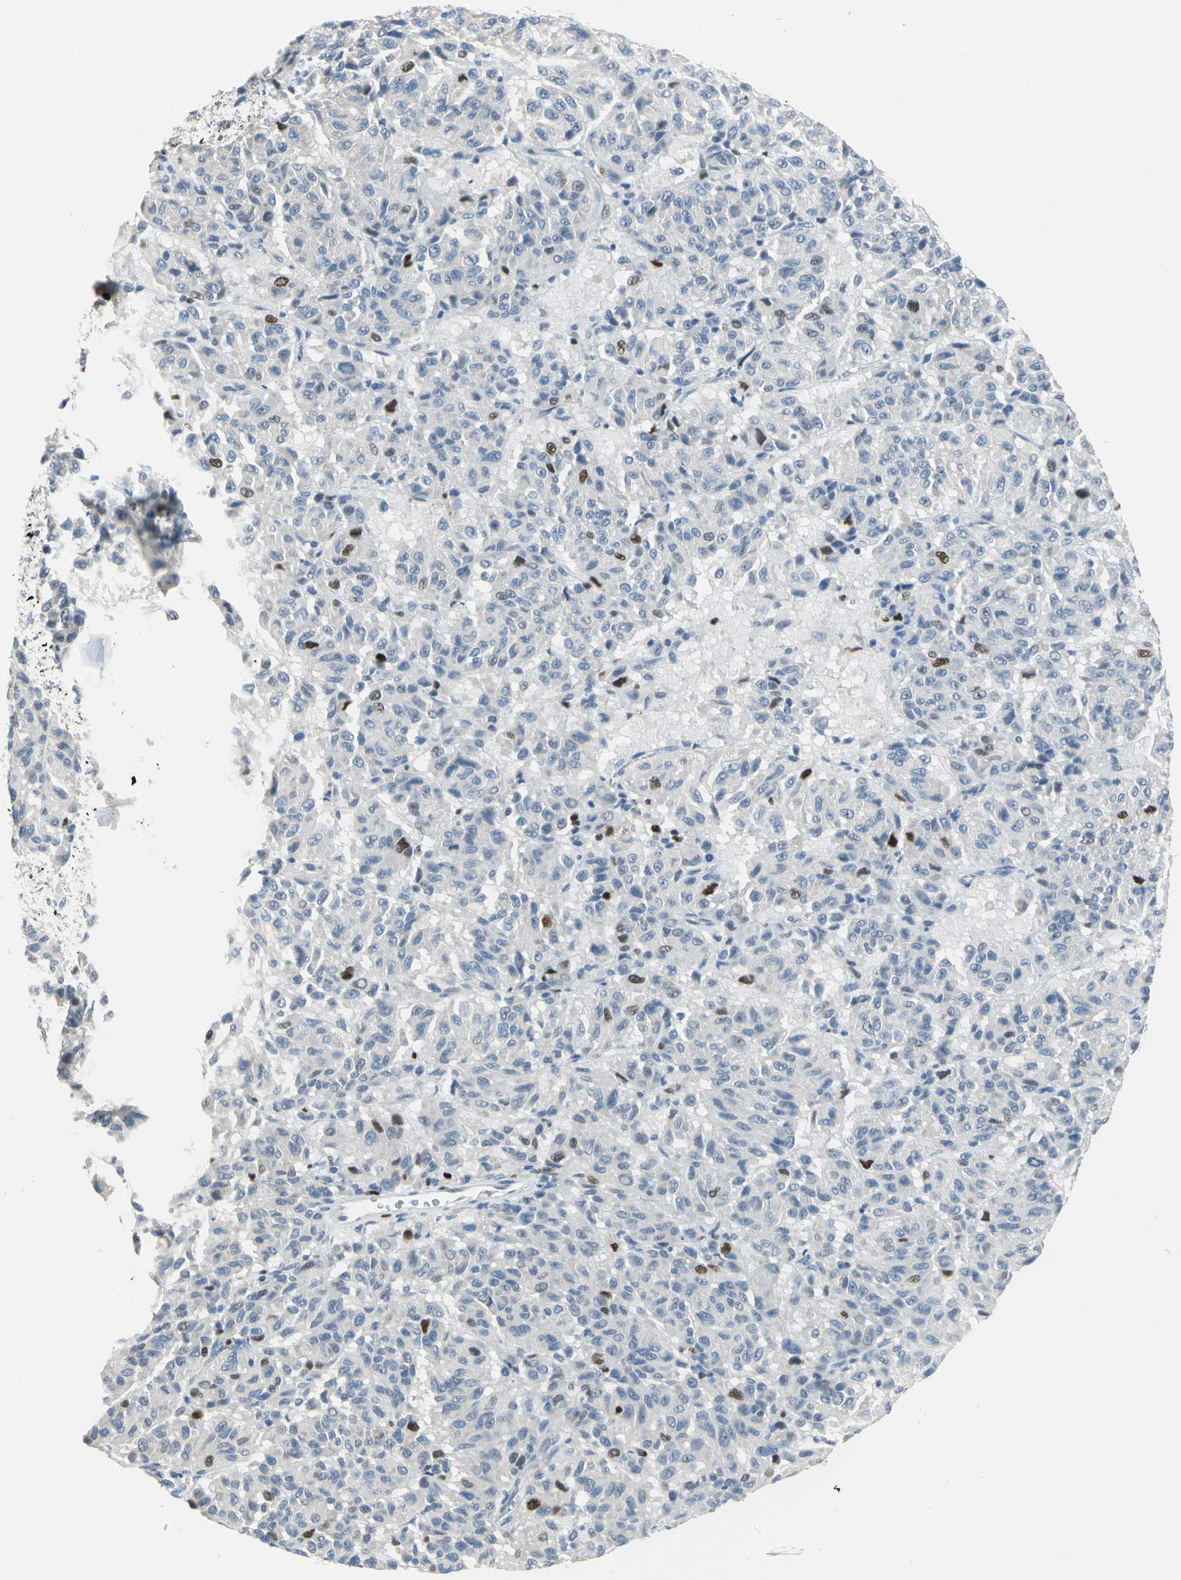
{"staining": {"intensity": "moderate", "quantity": "<25%", "location": "nuclear"}, "tissue": "melanoma", "cell_type": "Tumor cells", "image_type": "cancer", "snomed": [{"axis": "morphology", "description": "Malignant melanoma, Metastatic site"}, {"axis": "topography", "description": "Lung"}], "caption": "Melanoma was stained to show a protein in brown. There is low levels of moderate nuclear positivity in about <25% of tumor cells.", "gene": "MCM3", "patient": {"sex": "male", "age": 64}}